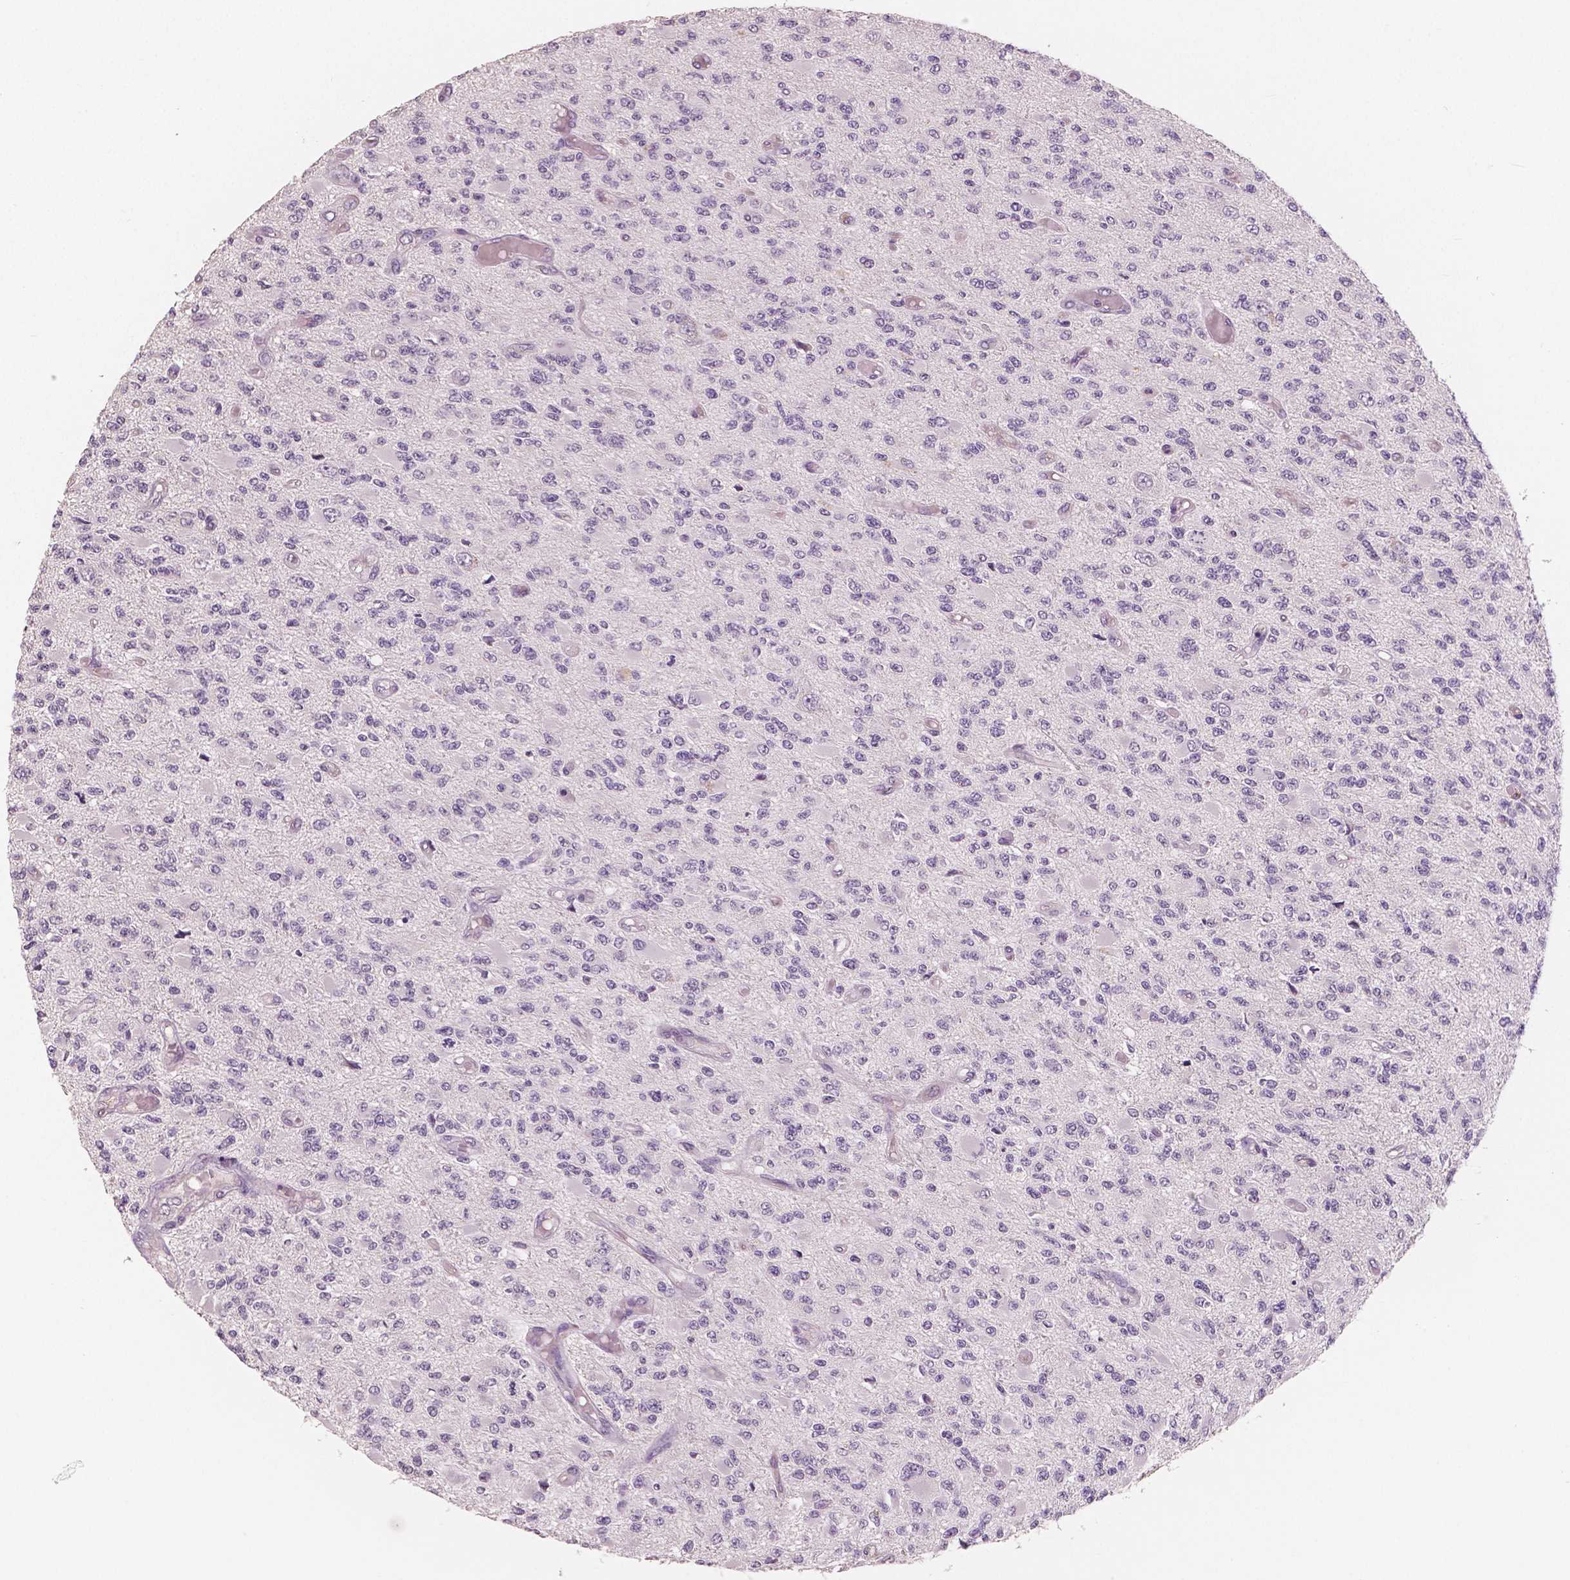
{"staining": {"intensity": "negative", "quantity": "none", "location": "none"}, "tissue": "glioma", "cell_type": "Tumor cells", "image_type": "cancer", "snomed": [{"axis": "morphology", "description": "Glioma, malignant, High grade"}, {"axis": "topography", "description": "Brain"}], "caption": "Immunohistochemical staining of malignant glioma (high-grade) shows no significant positivity in tumor cells.", "gene": "KIT", "patient": {"sex": "female", "age": 63}}